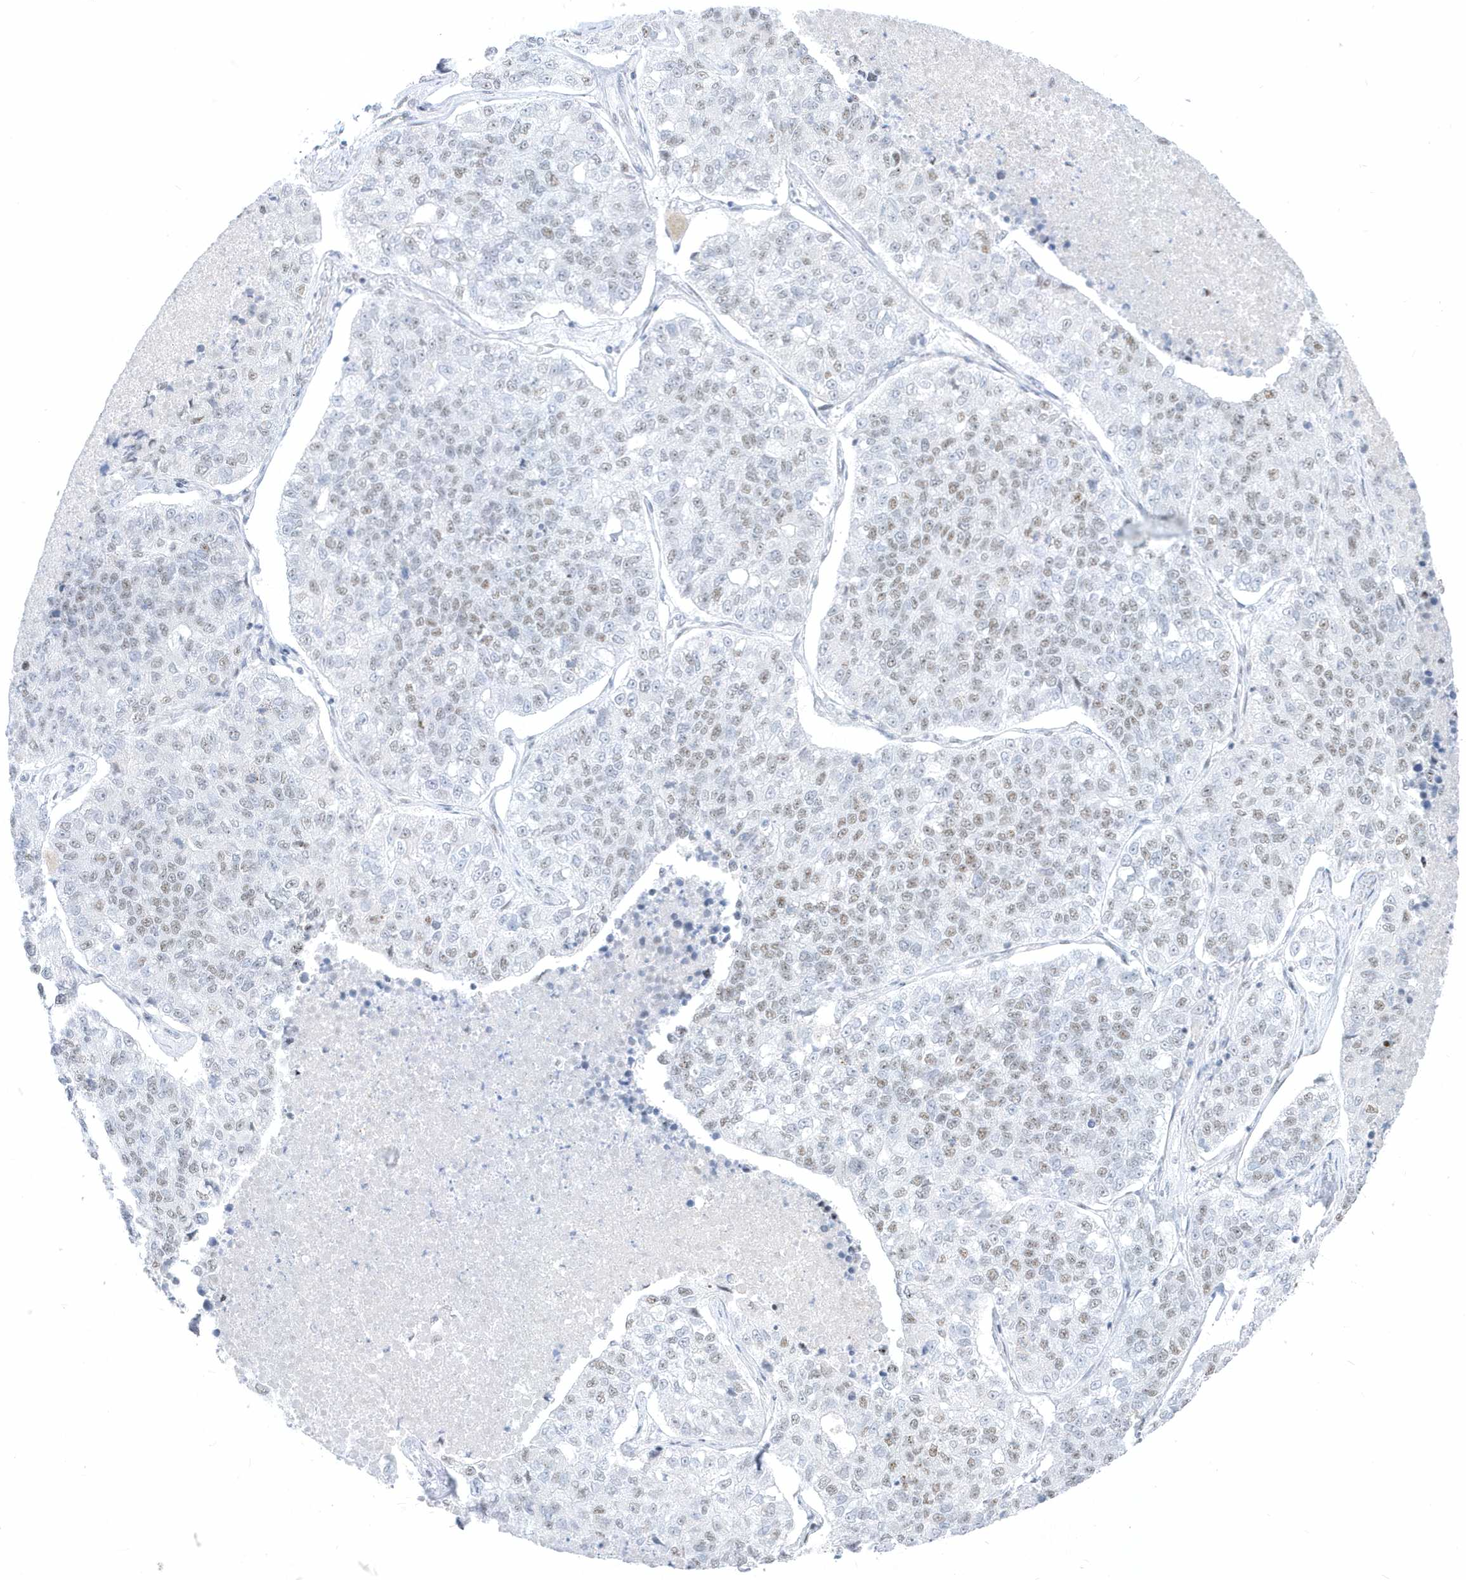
{"staining": {"intensity": "weak", "quantity": "25%-75%", "location": "nuclear"}, "tissue": "lung cancer", "cell_type": "Tumor cells", "image_type": "cancer", "snomed": [{"axis": "morphology", "description": "Adenocarcinoma, NOS"}, {"axis": "topography", "description": "Lung"}], "caption": "Lung adenocarcinoma was stained to show a protein in brown. There is low levels of weak nuclear staining in about 25%-75% of tumor cells.", "gene": "PLEKHN1", "patient": {"sex": "male", "age": 49}}